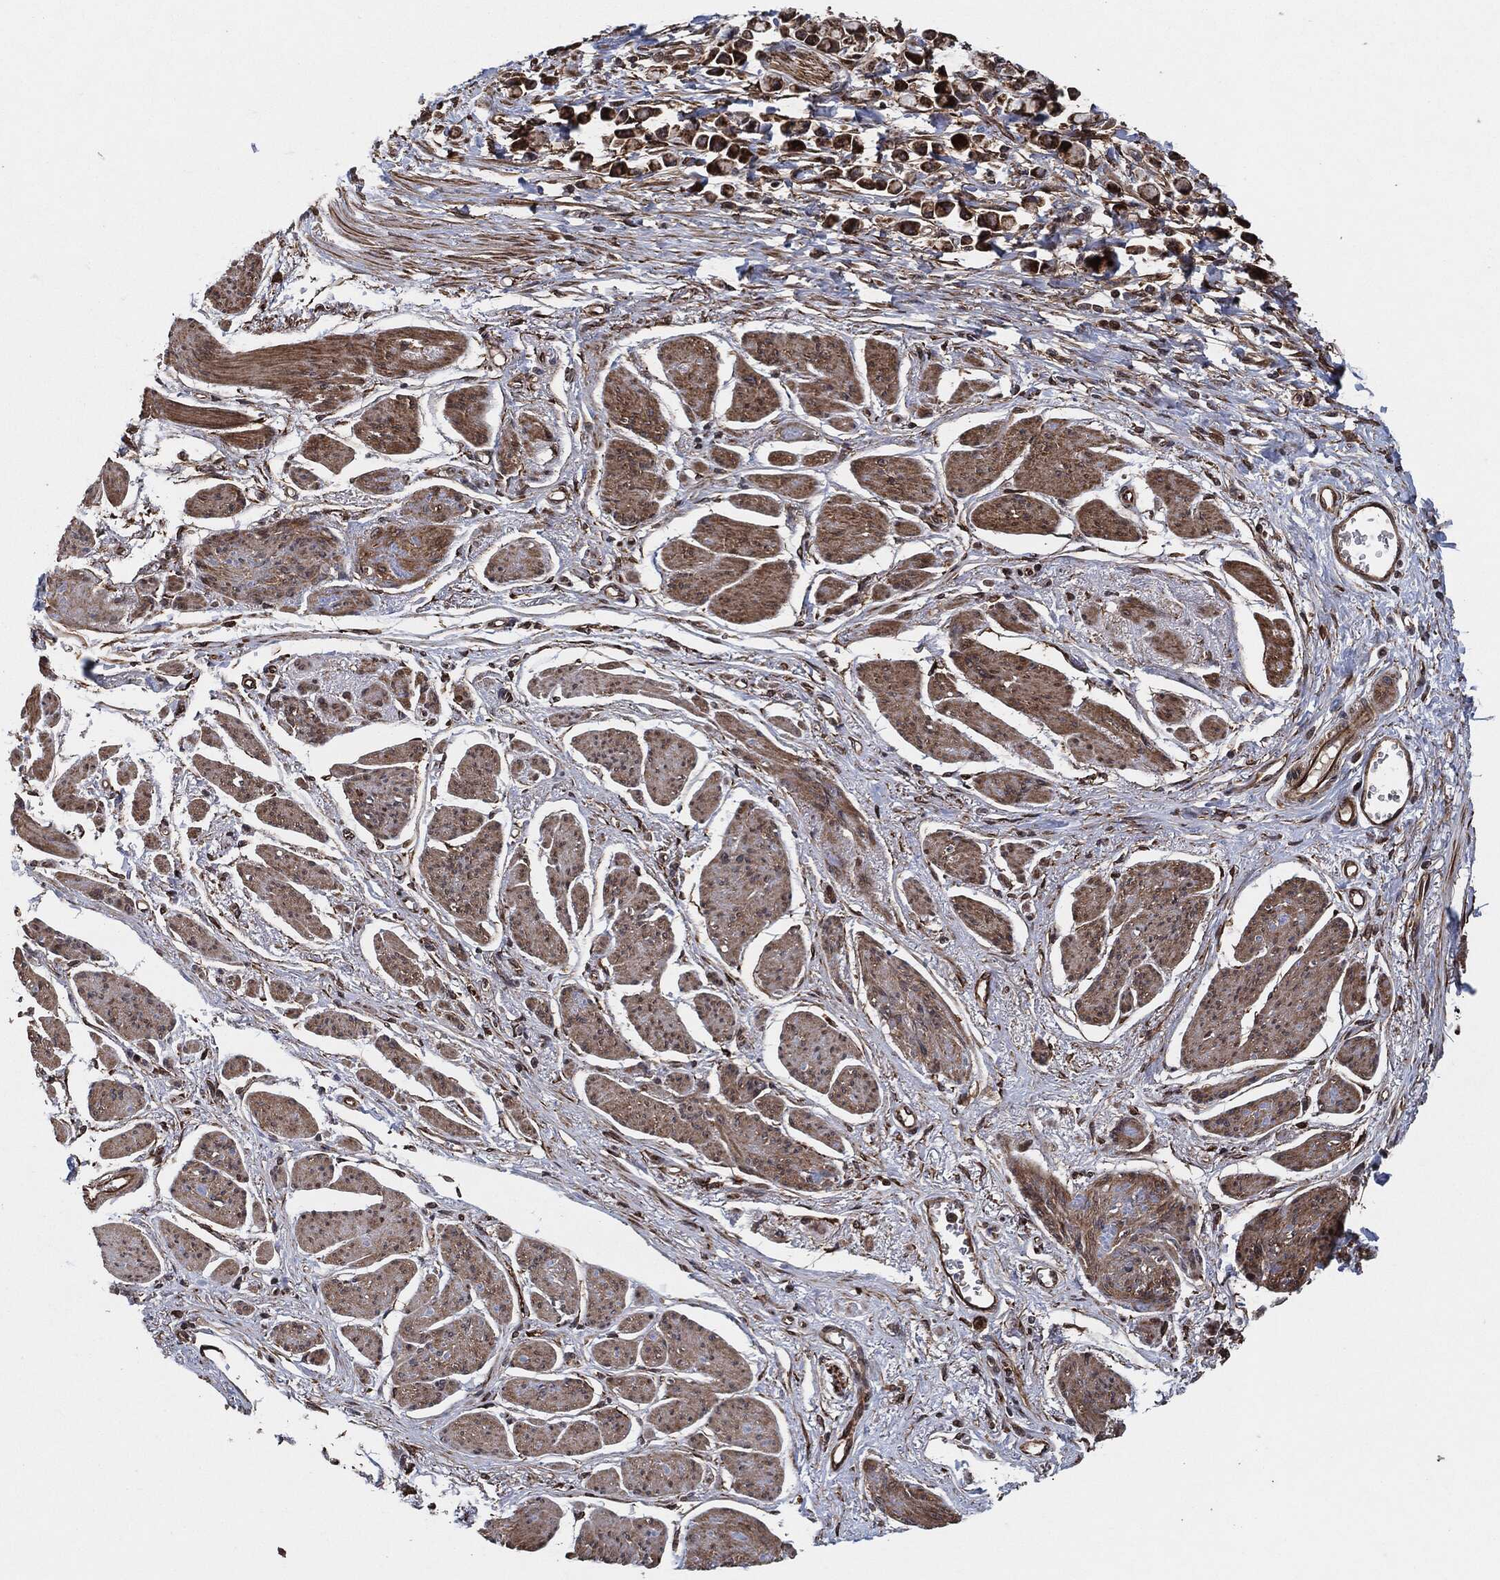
{"staining": {"intensity": "strong", "quantity": ">75%", "location": "cytoplasmic/membranous"}, "tissue": "stomach cancer", "cell_type": "Tumor cells", "image_type": "cancer", "snomed": [{"axis": "morphology", "description": "Adenocarcinoma, NOS"}, {"axis": "topography", "description": "Stomach"}], "caption": "A histopathology image of human stomach adenocarcinoma stained for a protein demonstrates strong cytoplasmic/membranous brown staining in tumor cells. The staining is performed using DAB (3,3'-diaminobenzidine) brown chromogen to label protein expression. The nuclei are counter-stained blue using hematoxylin.", "gene": "BCAR1", "patient": {"sex": "female", "age": 81}}